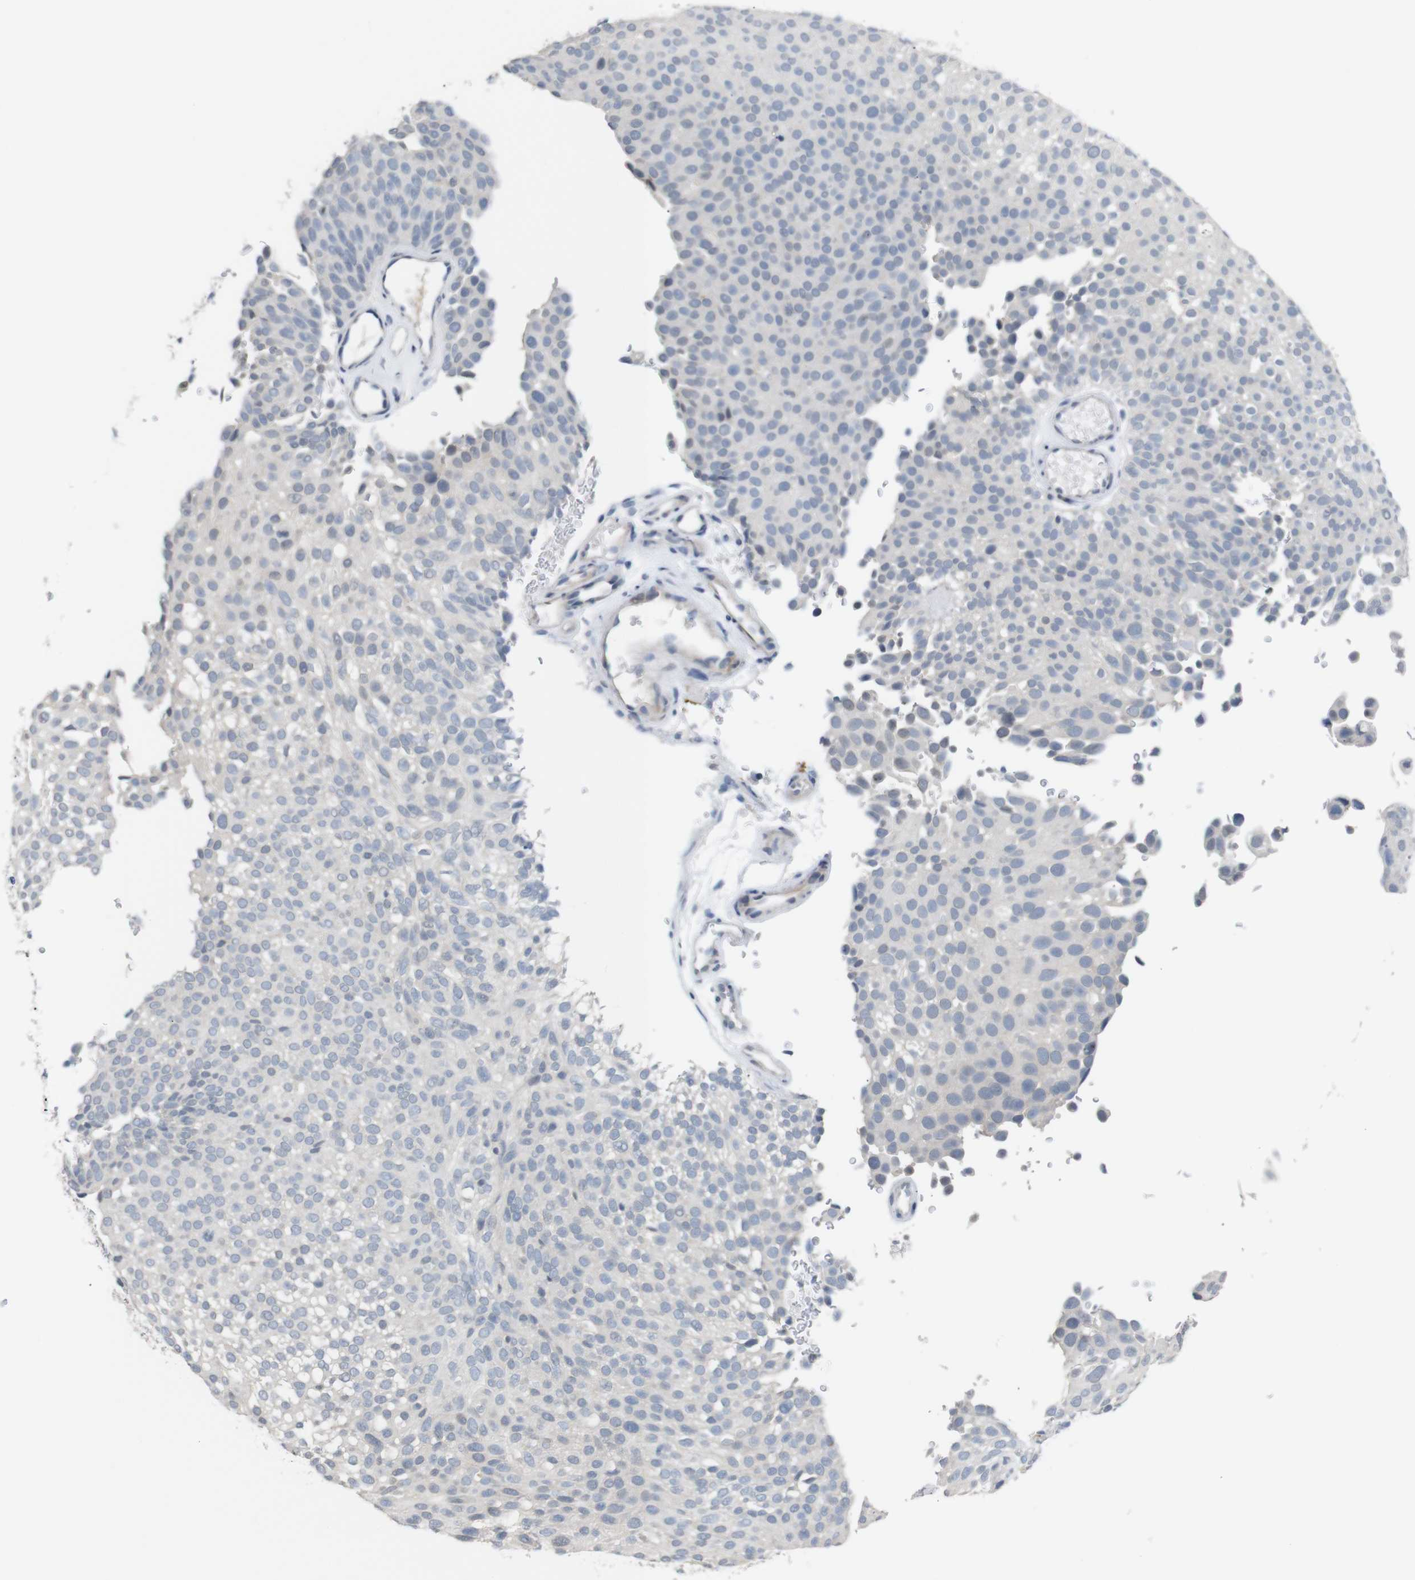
{"staining": {"intensity": "negative", "quantity": "none", "location": "none"}, "tissue": "urothelial cancer", "cell_type": "Tumor cells", "image_type": "cancer", "snomed": [{"axis": "morphology", "description": "Urothelial carcinoma, Low grade"}, {"axis": "topography", "description": "Urinary bladder"}], "caption": "High magnification brightfield microscopy of low-grade urothelial carcinoma stained with DAB (brown) and counterstained with hematoxylin (blue): tumor cells show no significant expression. The staining is performed using DAB (3,3'-diaminobenzidine) brown chromogen with nuclei counter-stained in using hematoxylin.", "gene": "CHRM5", "patient": {"sex": "male", "age": 78}}